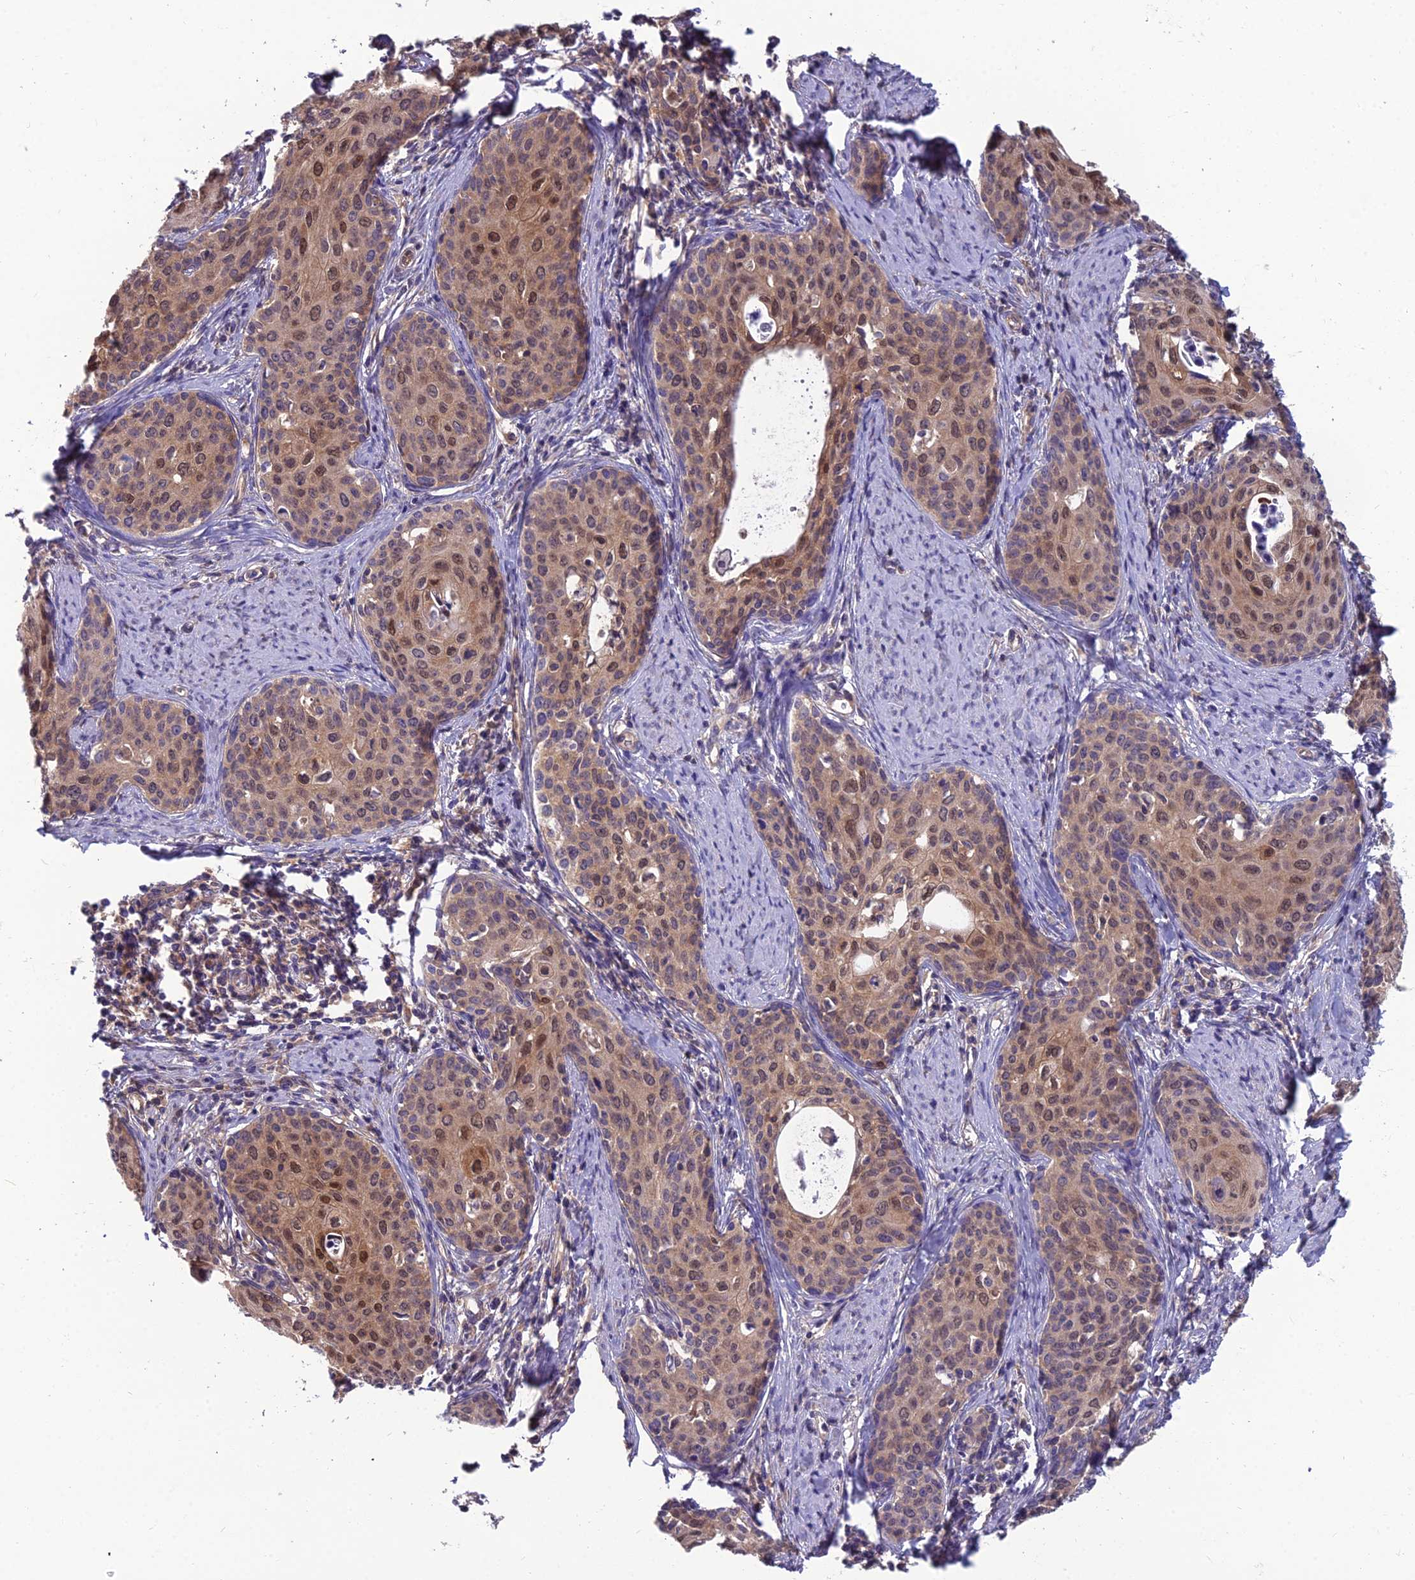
{"staining": {"intensity": "moderate", "quantity": ">75%", "location": "cytoplasmic/membranous,nuclear"}, "tissue": "cervical cancer", "cell_type": "Tumor cells", "image_type": "cancer", "snomed": [{"axis": "morphology", "description": "Squamous cell carcinoma, NOS"}, {"axis": "topography", "description": "Cervix"}], "caption": "Immunohistochemistry (IHC) of human squamous cell carcinoma (cervical) demonstrates medium levels of moderate cytoplasmic/membranous and nuclear expression in about >75% of tumor cells. The staining was performed using DAB, with brown indicating positive protein expression. Nuclei are stained blue with hematoxylin.", "gene": "MVD", "patient": {"sex": "female", "age": 52}}